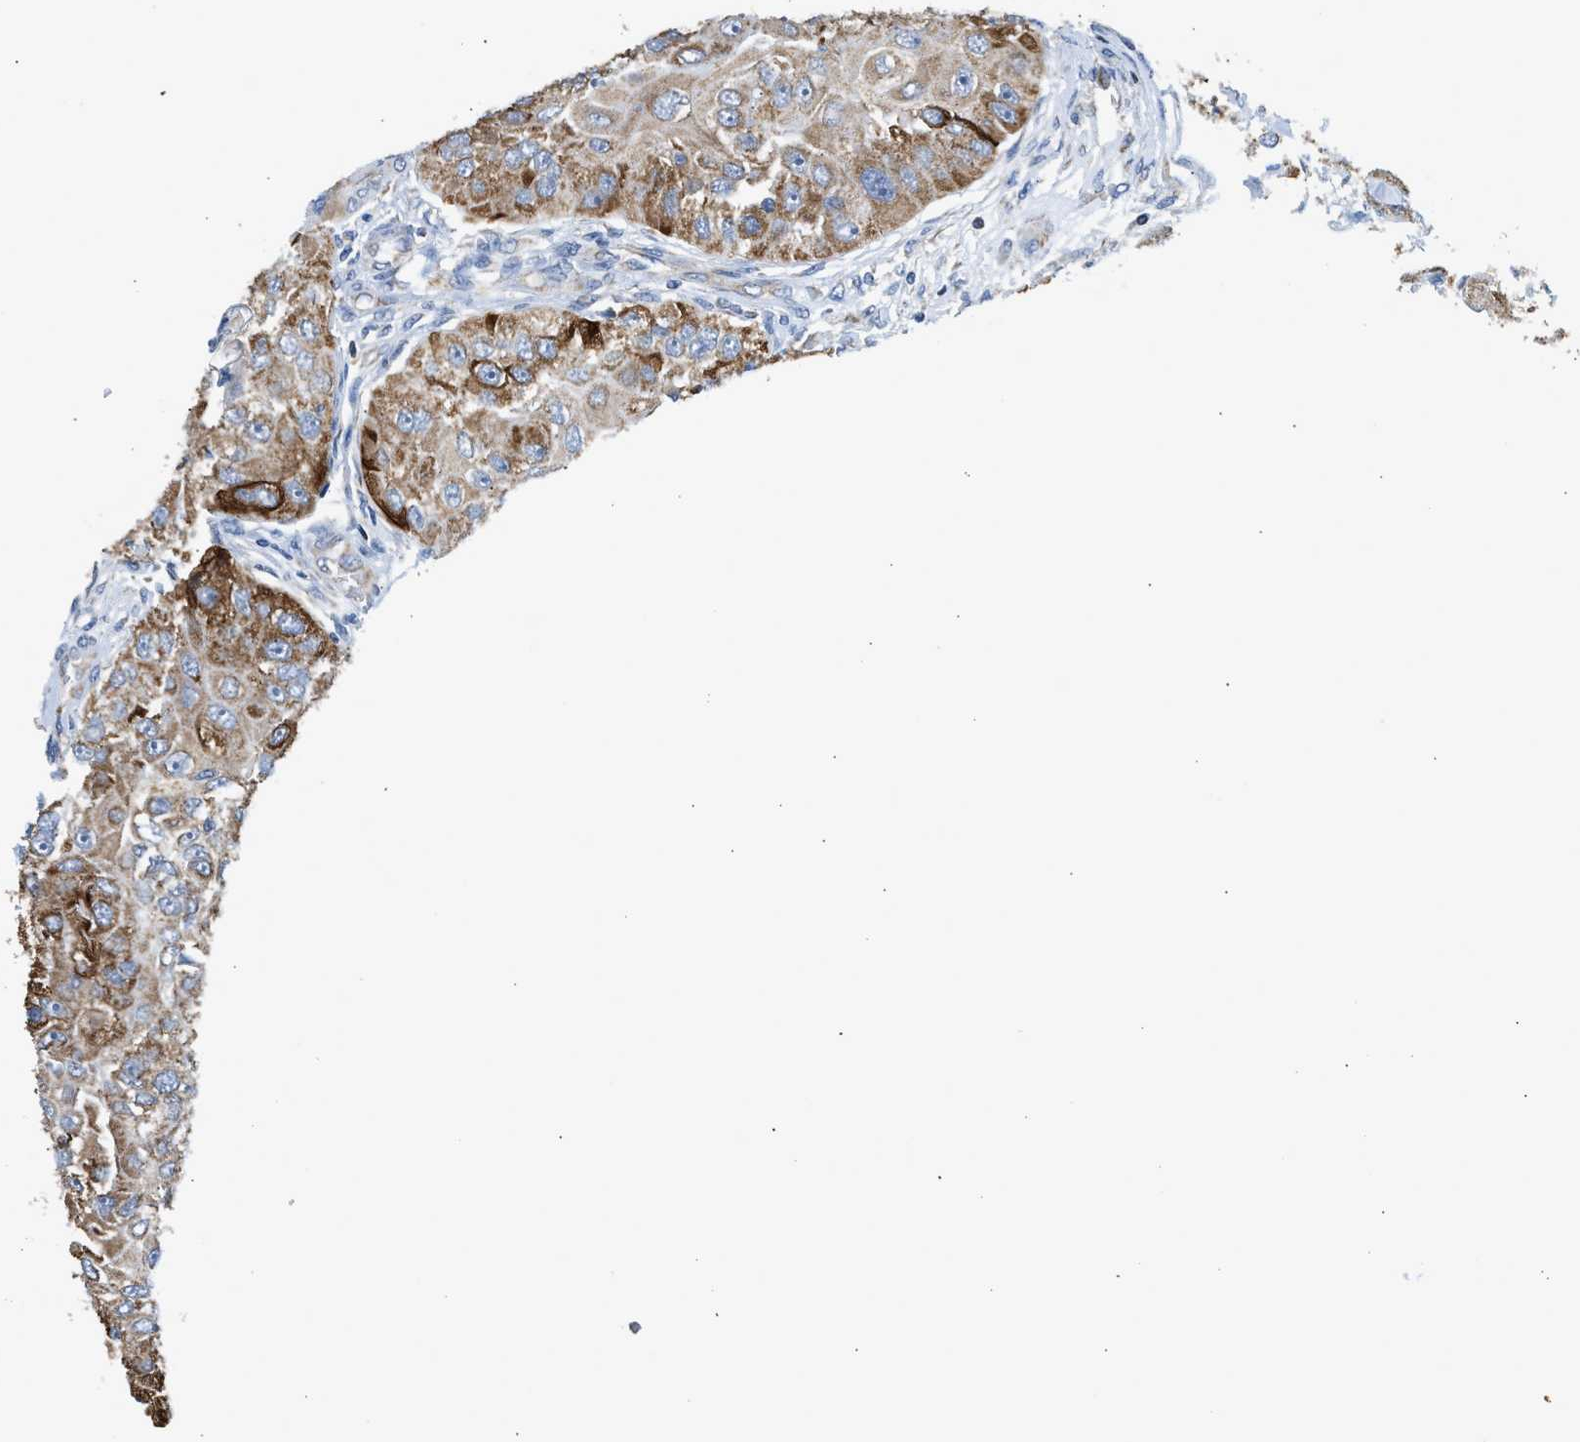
{"staining": {"intensity": "moderate", "quantity": ">75%", "location": "cytoplasmic/membranous"}, "tissue": "head and neck cancer", "cell_type": "Tumor cells", "image_type": "cancer", "snomed": [{"axis": "morphology", "description": "Normal tissue, NOS"}, {"axis": "morphology", "description": "Squamous cell carcinoma, NOS"}, {"axis": "topography", "description": "Skeletal muscle"}, {"axis": "topography", "description": "Head-Neck"}], "caption": "IHC image of neoplastic tissue: human head and neck squamous cell carcinoma stained using IHC exhibits medium levels of moderate protein expression localized specifically in the cytoplasmic/membranous of tumor cells, appearing as a cytoplasmic/membranous brown color.", "gene": "GOT2", "patient": {"sex": "male", "age": 51}}